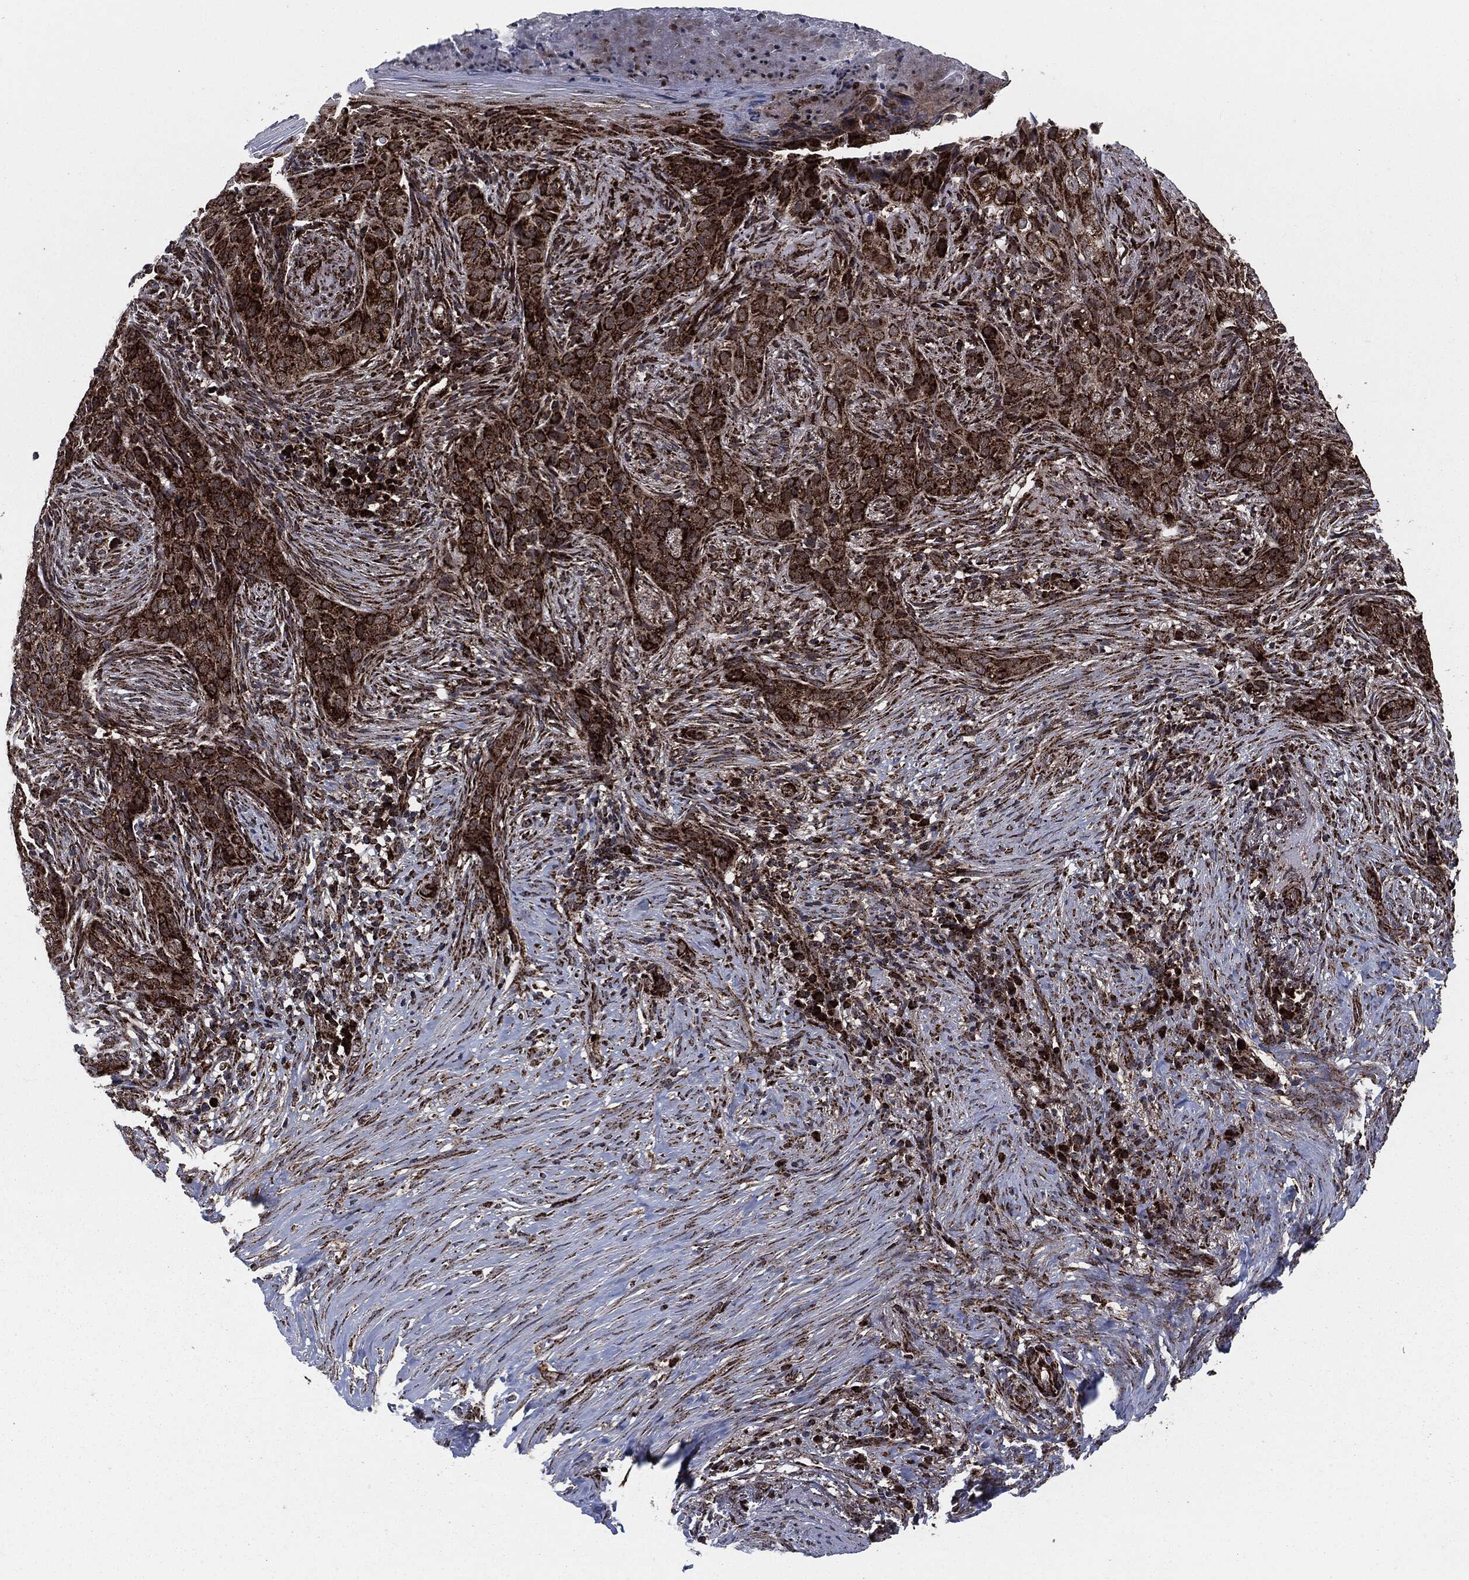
{"staining": {"intensity": "strong", "quantity": "25%-75%", "location": "cytoplasmic/membranous"}, "tissue": "skin cancer", "cell_type": "Tumor cells", "image_type": "cancer", "snomed": [{"axis": "morphology", "description": "Squamous cell carcinoma, NOS"}, {"axis": "topography", "description": "Skin"}], "caption": "Immunohistochemical staining of skin cancer (squamous cell carcinoma) demonstrates high levels of strong cytoplasmic/membranous staining in approximately 25%-75% of tumor cells.", "gene": "FH", "patient": {"sex": "male", "age": 88}}